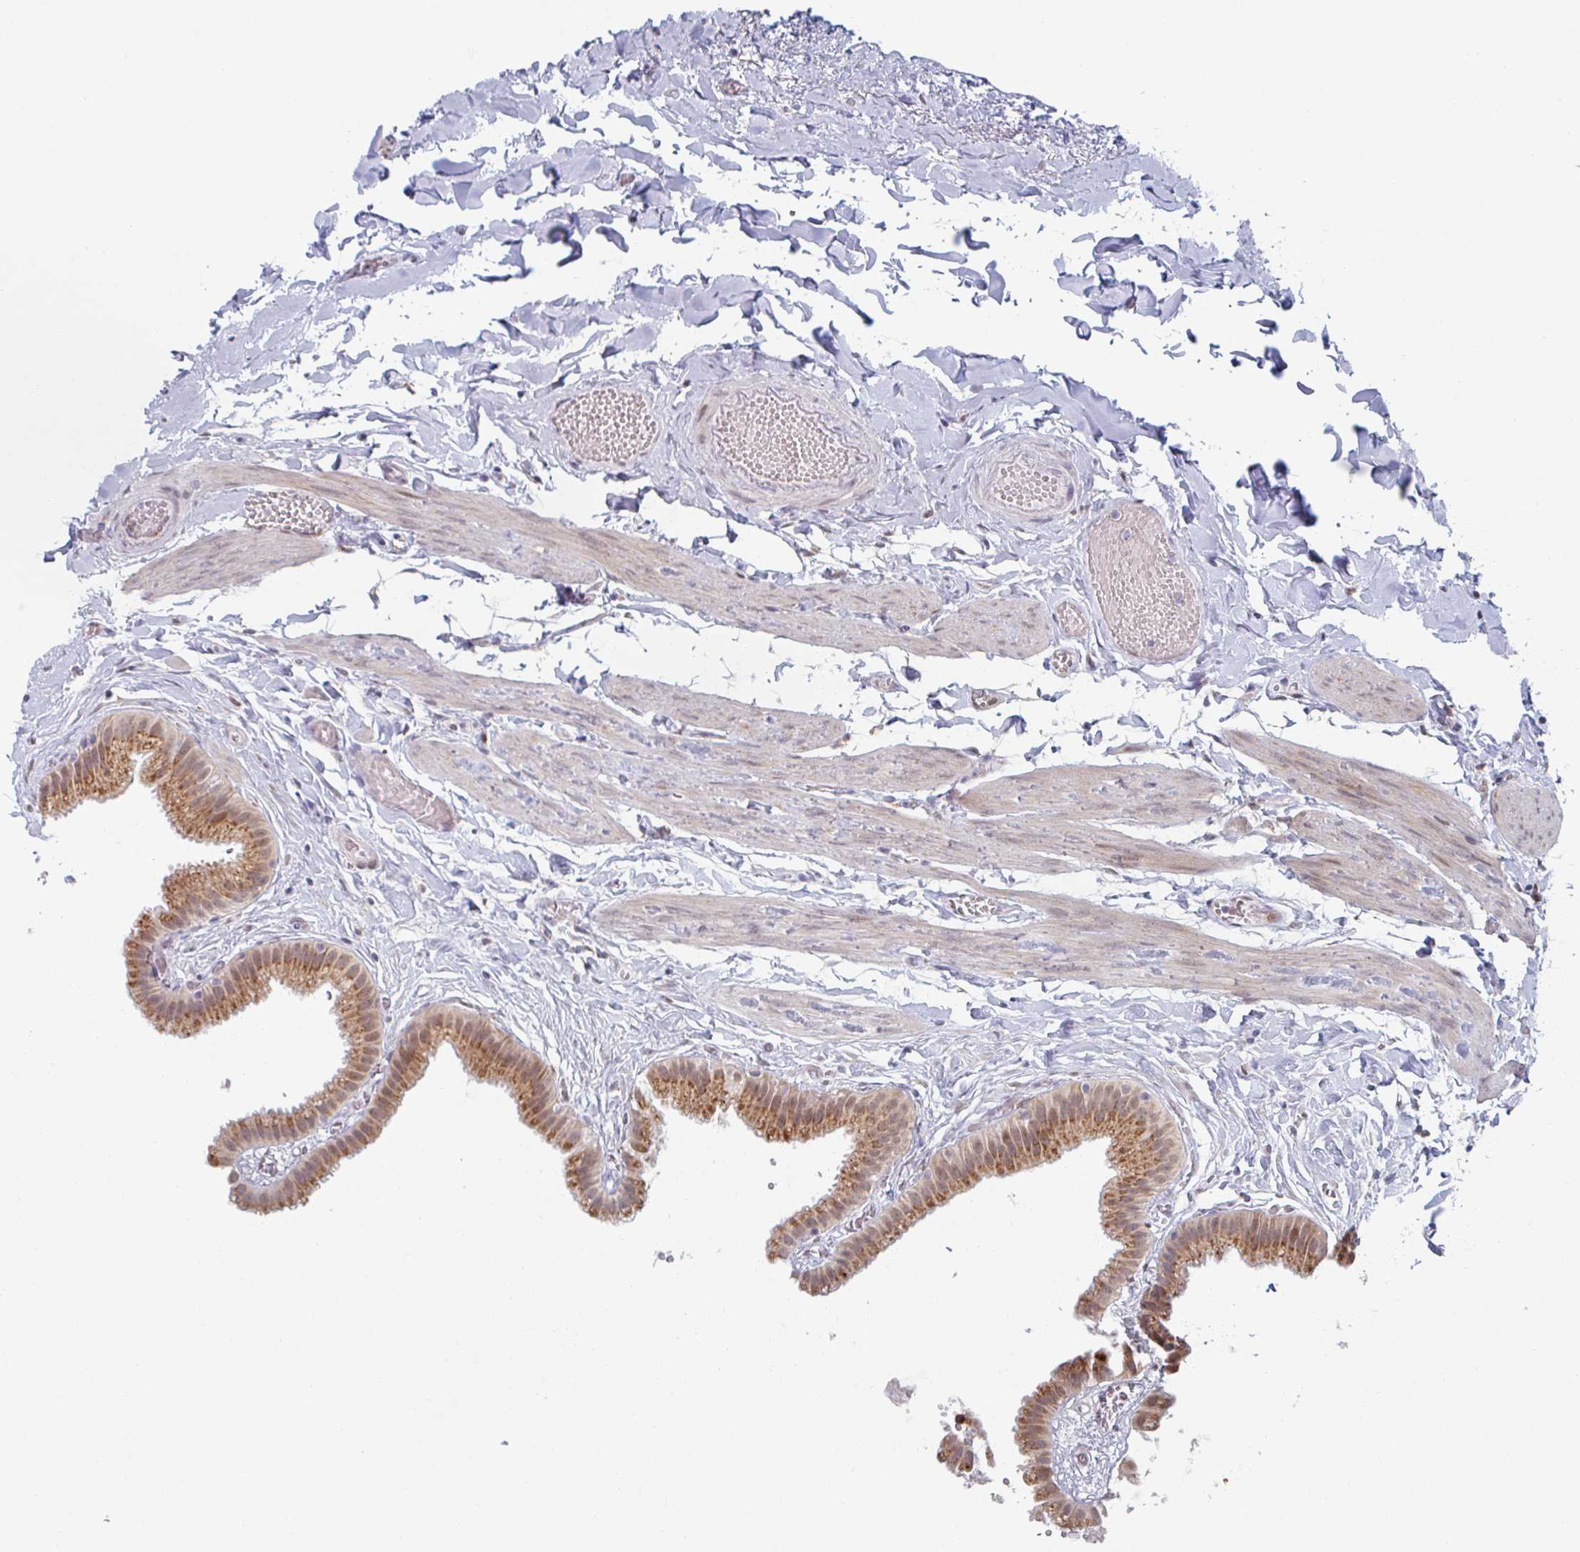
{"staining": {"intensity": "strong", "quantity": ">75%", "location": "cytoplasmic/membranous"}, "tissue": "gallbladder", "cell_type": "Glandular cells", "image_type": "normal", "snomed": [{"axis": "morphology", "description": "Normal tissue, NOS"}, {"axis": "topography", "description": "Gallbladder"}], "caption": "Immunohistochemical staining of normal gallbladder displays high levels of strong cytoplasmic/membranous staining in about >75% of glandular cells.", "gene": "TRAPPC10", "patient": {"sex": "female", "age": 63}}